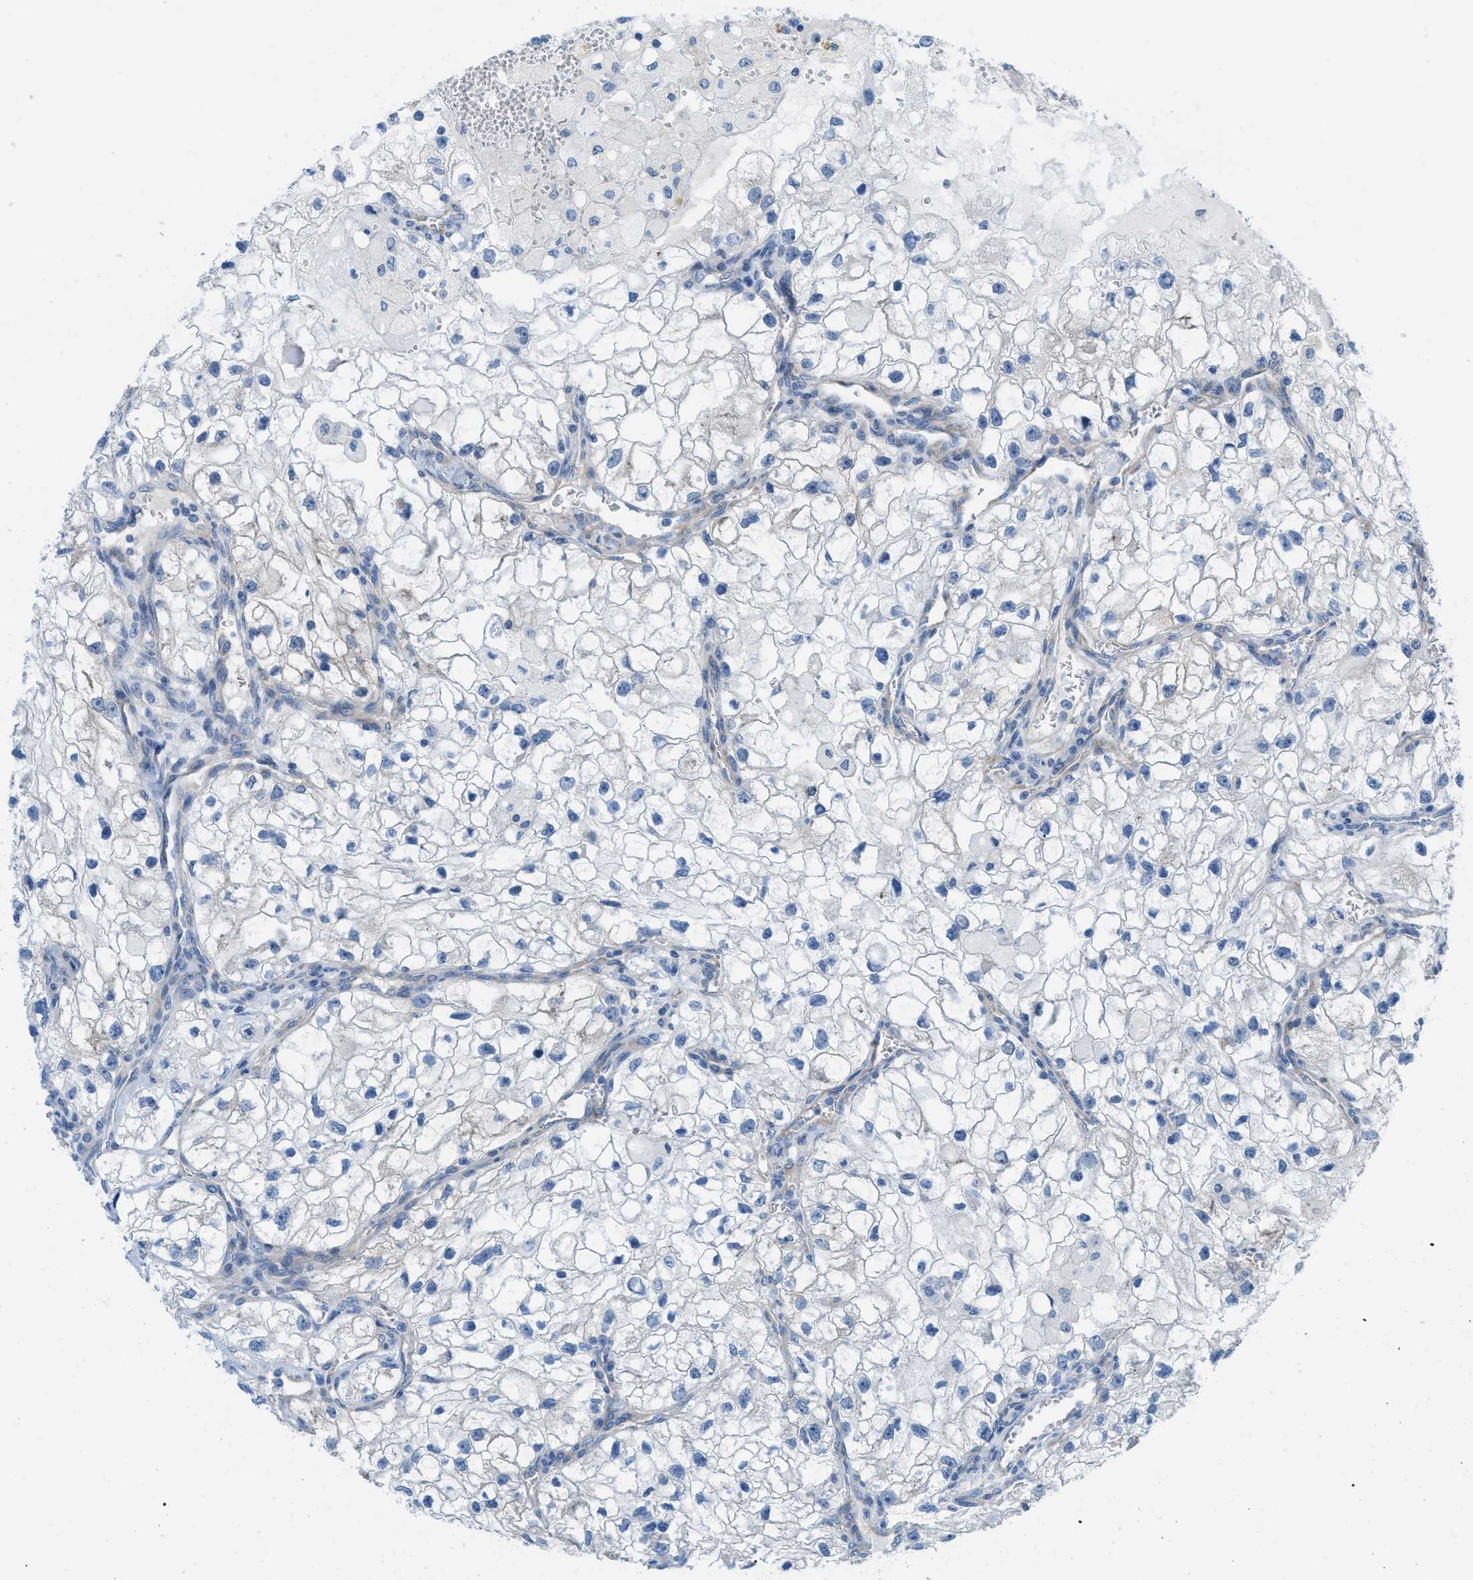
{"staining": {"intensity": "negative", "quantity": "none", "location": "none"}, "tissue": "renal cancer", "cell_type": "Tumor cells", "image_type": "cancer", "snomed": [{"axis": "morphology", "description": "Adenocarcinoma, NOS"}, {"axis": "topography", "description": "Kidney"}], "caption": "Tumor cells are negative for protein expression in human renal cancer (adenocarcinoma).", "gene": "ASGR1", "patient": {"sex": "female", "age": 70}}